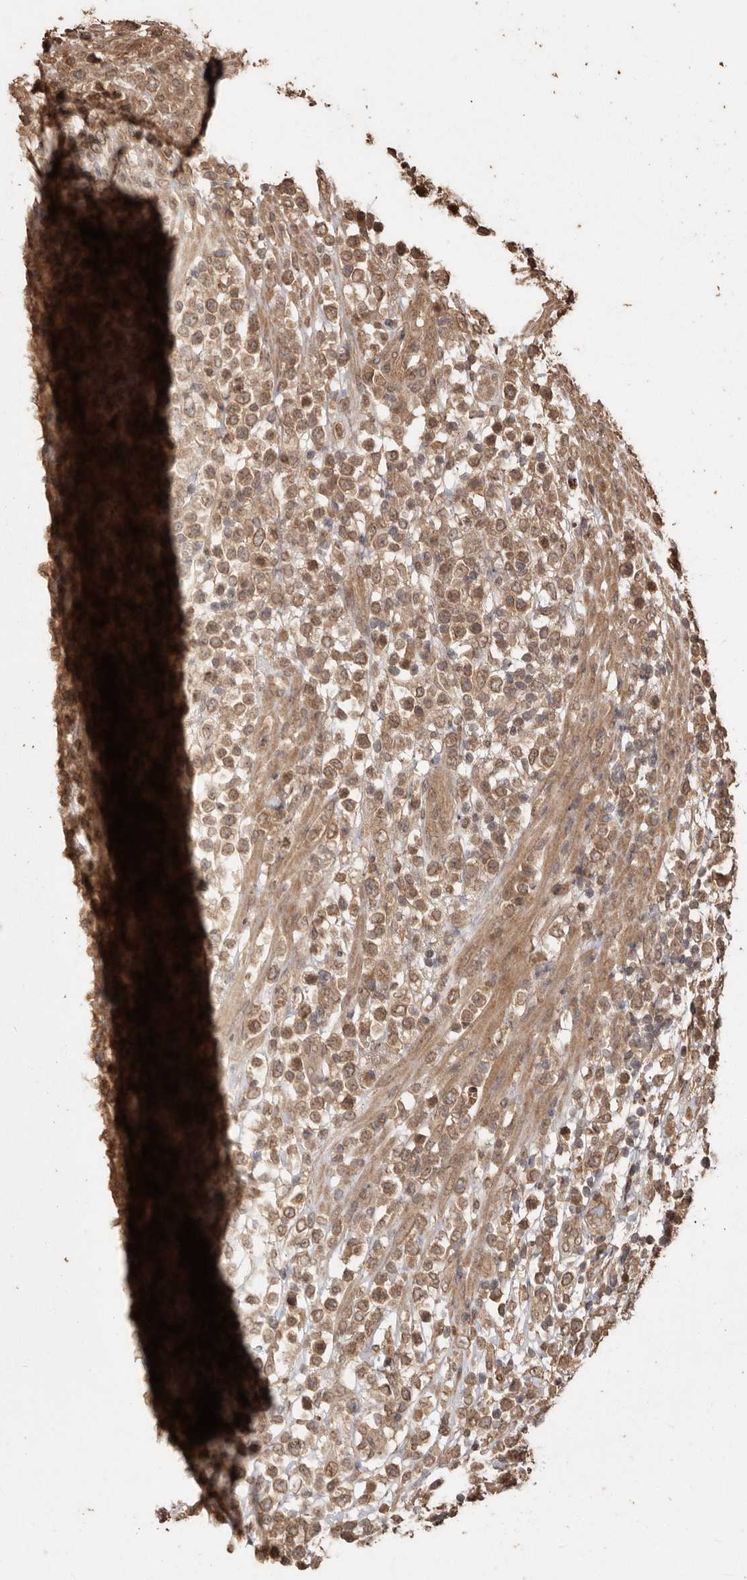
{"staining": {"intensity": "moderate", "quantity": ">75%", "location": "cytoplasmic/membranous,nuclear"}, "tissue": "lymphoma", "cell_type": "Tumor cells", "image_type": "cancer", "snomed": [{"axis": "morphology", "description": "Malignant lymphoma, non-Hodgkin's type, High grade"}, {"axis": "topography", "description": "Colon"}], "caption": "The micrograph displays immunohistochemical staining of lymphoma. There is moderate cytoplasmic/membranous and nuclear expression is identified in about >75% of tumor cells.", "gene": "NUP43", "patient": {"sex": "female", "age": 53}}